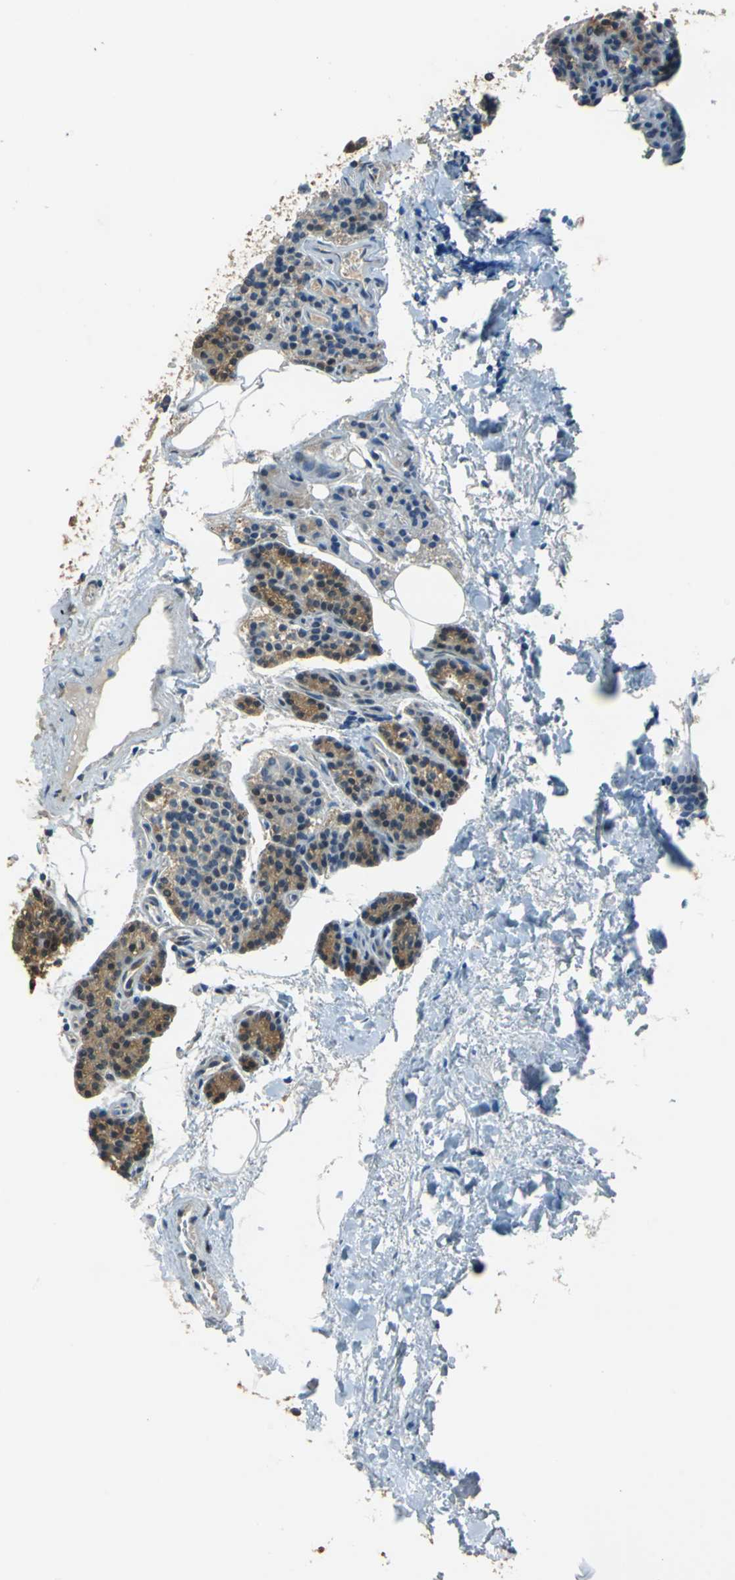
{"staining": {"intensity": "moderate", "quantity": "25%-75%", "location": "cytoplasmic/membranous"}, "tissue": "parathyroid gland", "cell_type": "Glandular cells", "image_type": "normal", "snomed": [{"axis": "morphology", "description": "Normal tissue, NOS"}, {"axis": "topography", "description": "Parathyroid gland"}], "caption": "Protein expression analysis of unremarkable parathyroid gland reveals moderate cytoplasmic/membranous expression in about 25%-75% of glandular cells. Using DAB (brown) and hematoxylin (blue) stains, captured at high magnification using brightfield microscopy.", "gene": "FKBP4", "patient": {"sex": "female", "age": 50}}